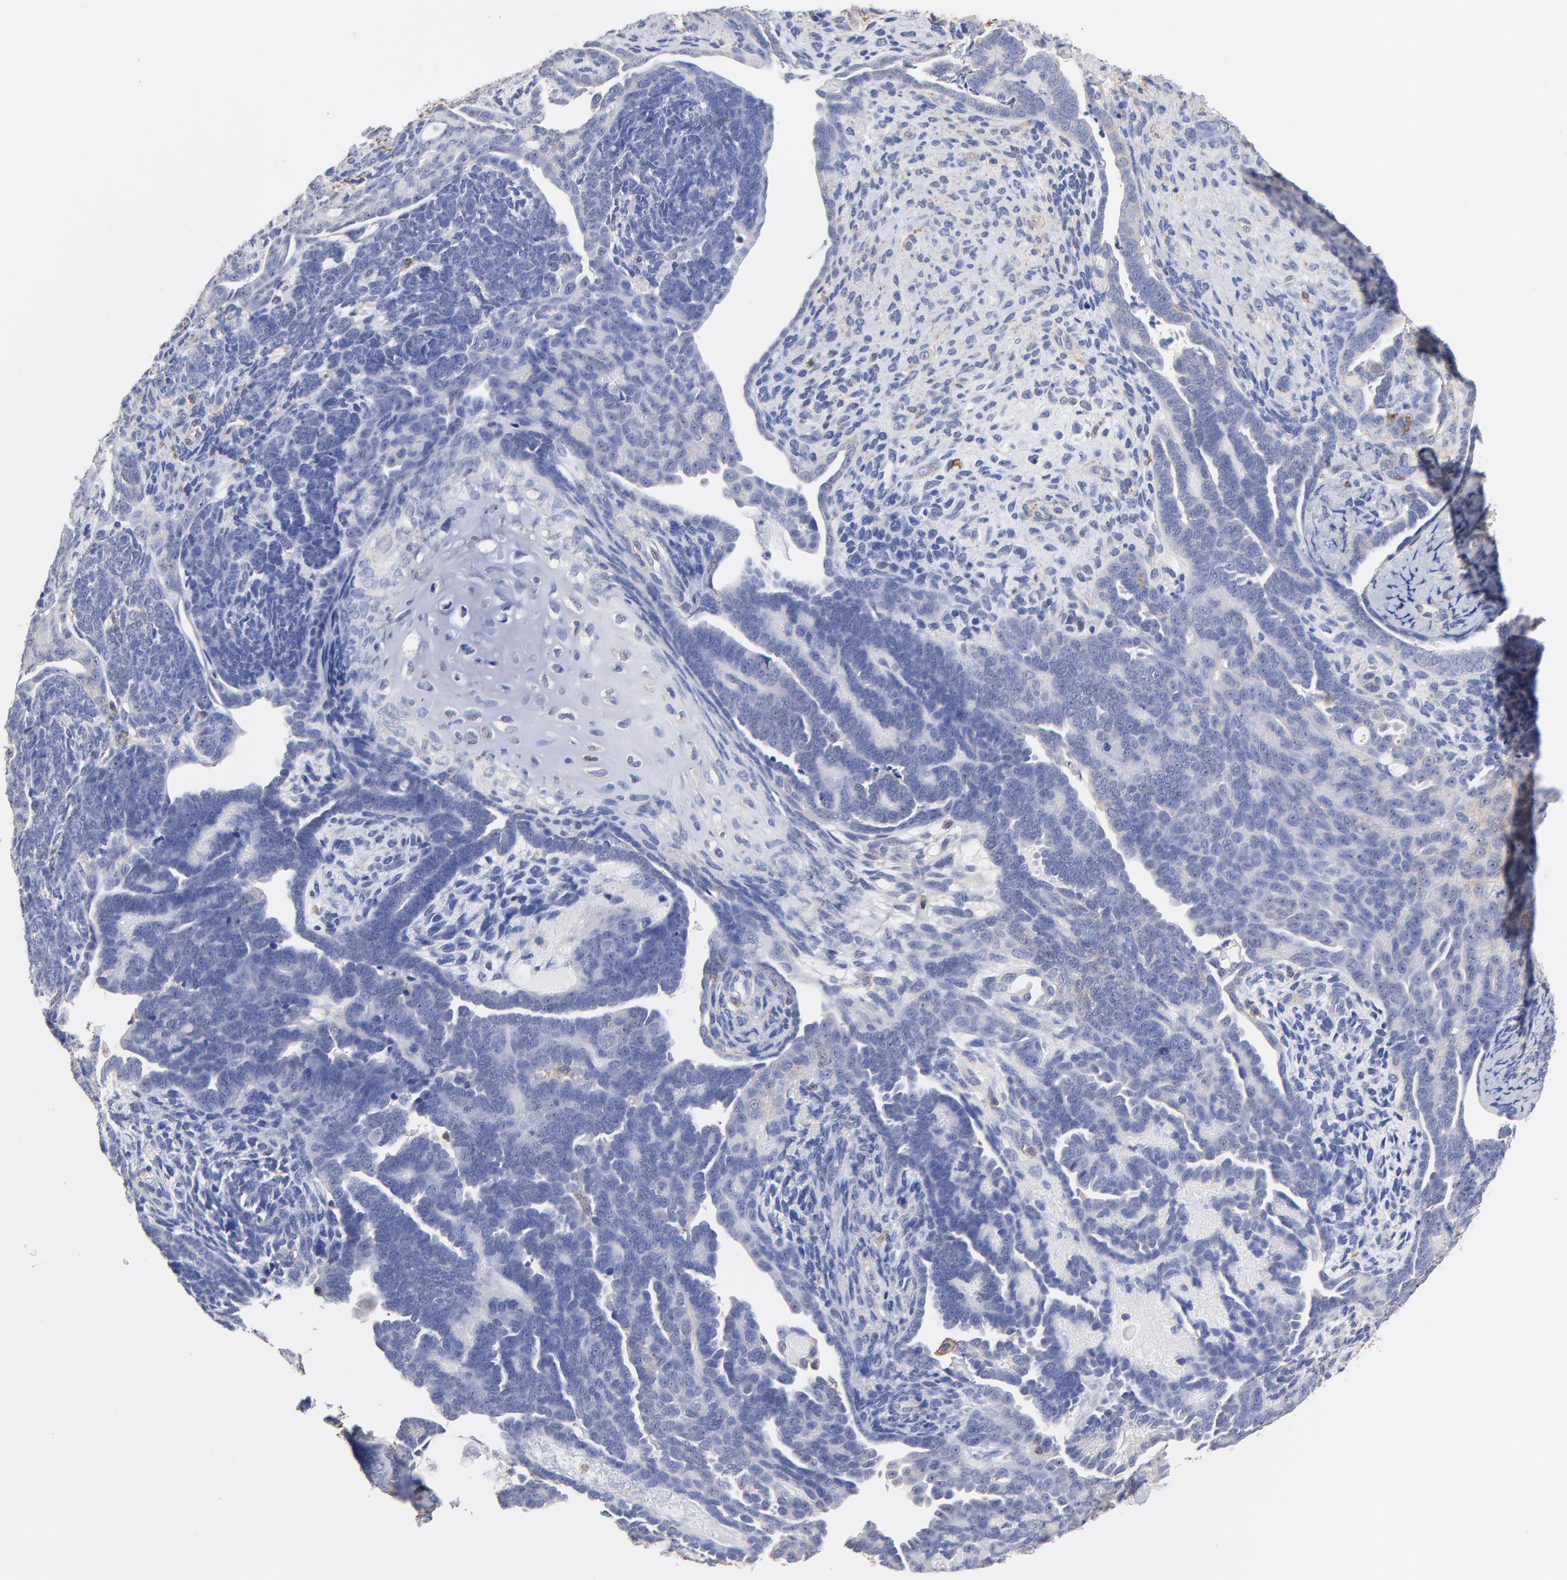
{"staining": {"intensity": "negative", "quantity": "none", "location": "none"}, "tissue": "endometrial cancer", "cell_type": "Tumor cells", "image_type": "cancer", "snomed": [{"axis": "morphology", "description": "Neoplasm, malignant, NOS"}, {"axis": "topography", "description": "Endometrium"}], "caption": "The image exhibits no significant staining in tumor cells of endometrial neoplasm (malignant). (DAB (3,3'-diaminobenzidine) IHC with hematoxylin counter stain).", "gene": "ASL", "patient": {"sex": "female", "age": 74}}